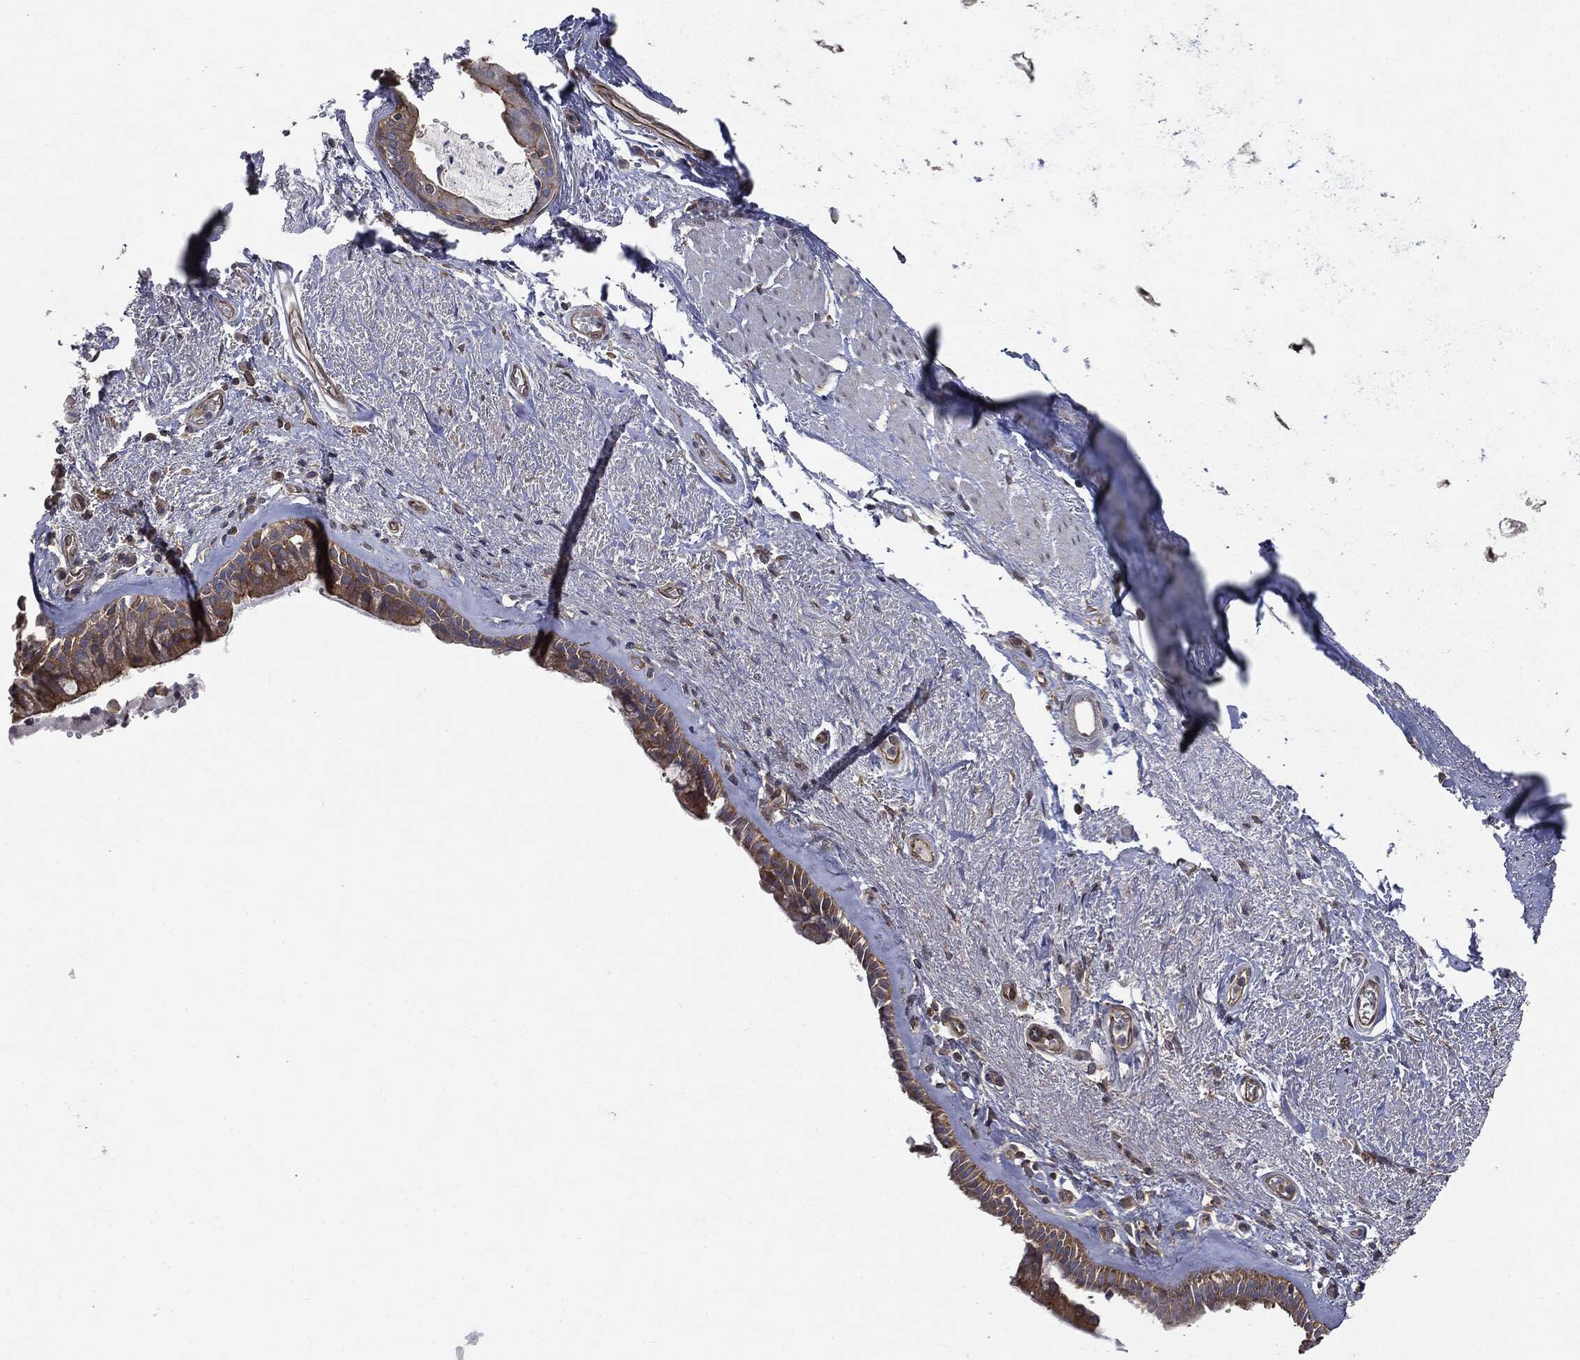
{"staining": {"intensity": "moderate", "quantity": "25%-75%", "location": "cytoplasmic/membranous"}, "tissue": "bronchus", "cell_type": "Respiratory epithelial cells", "image_type": "normal", "snomed": [{"axis": "morphology", "description": "Normal tissue, NOS"}, {"axis": "topography", "description": "Bronchus"}], "caption": "A medium amount of moderate cytoplasmic/membranous staining is identified in about 25%-75% of respiratory epithelial cells in benign bronchus.", "gene": "EPS15L1", "patient": {"sex": "male", "age": 82}}